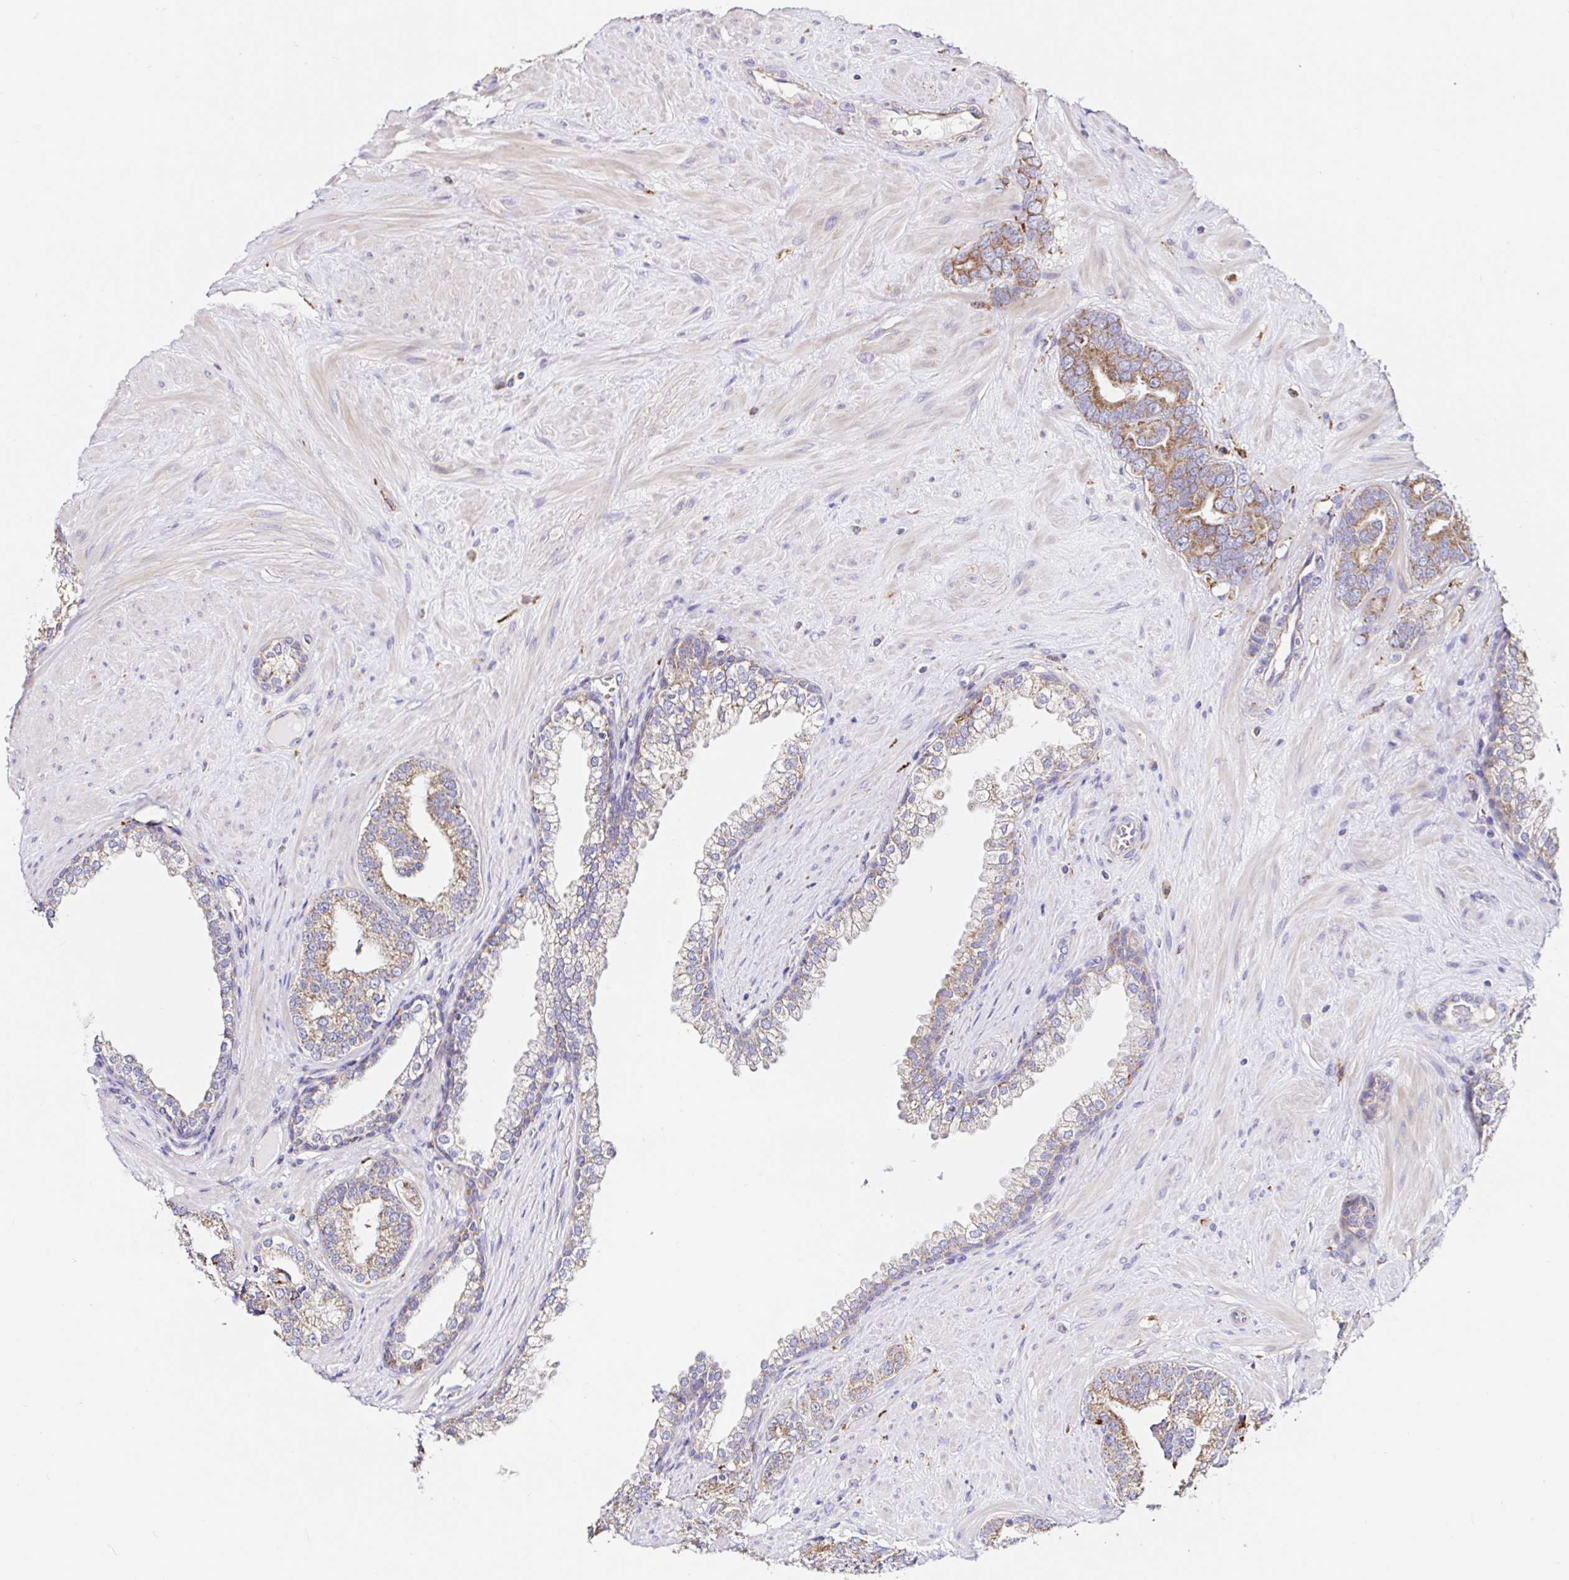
{"staining": {"intensity": "moderate", "quantity": "25%-75%", "location": "cytoplasmic/membranous"}, "tissue": "prostate cancer", "cell_type": "Tumor cells", "image_type": "cancer", "snomed": [{"axis": "morphology", "description": "Adenocarcinoma, High grade"}, {"axis": "topography", "description": "Prostate"}], "caption": "This is a photomicrograph of immunohistochemistry staining of adenocarcinoma (high-grade) (prostate), which shows moderate expression in the cytoplasmic/membranous of tumor cells.", "gene": "MSR1", "patient": {"sex": "male", "age": 62}}